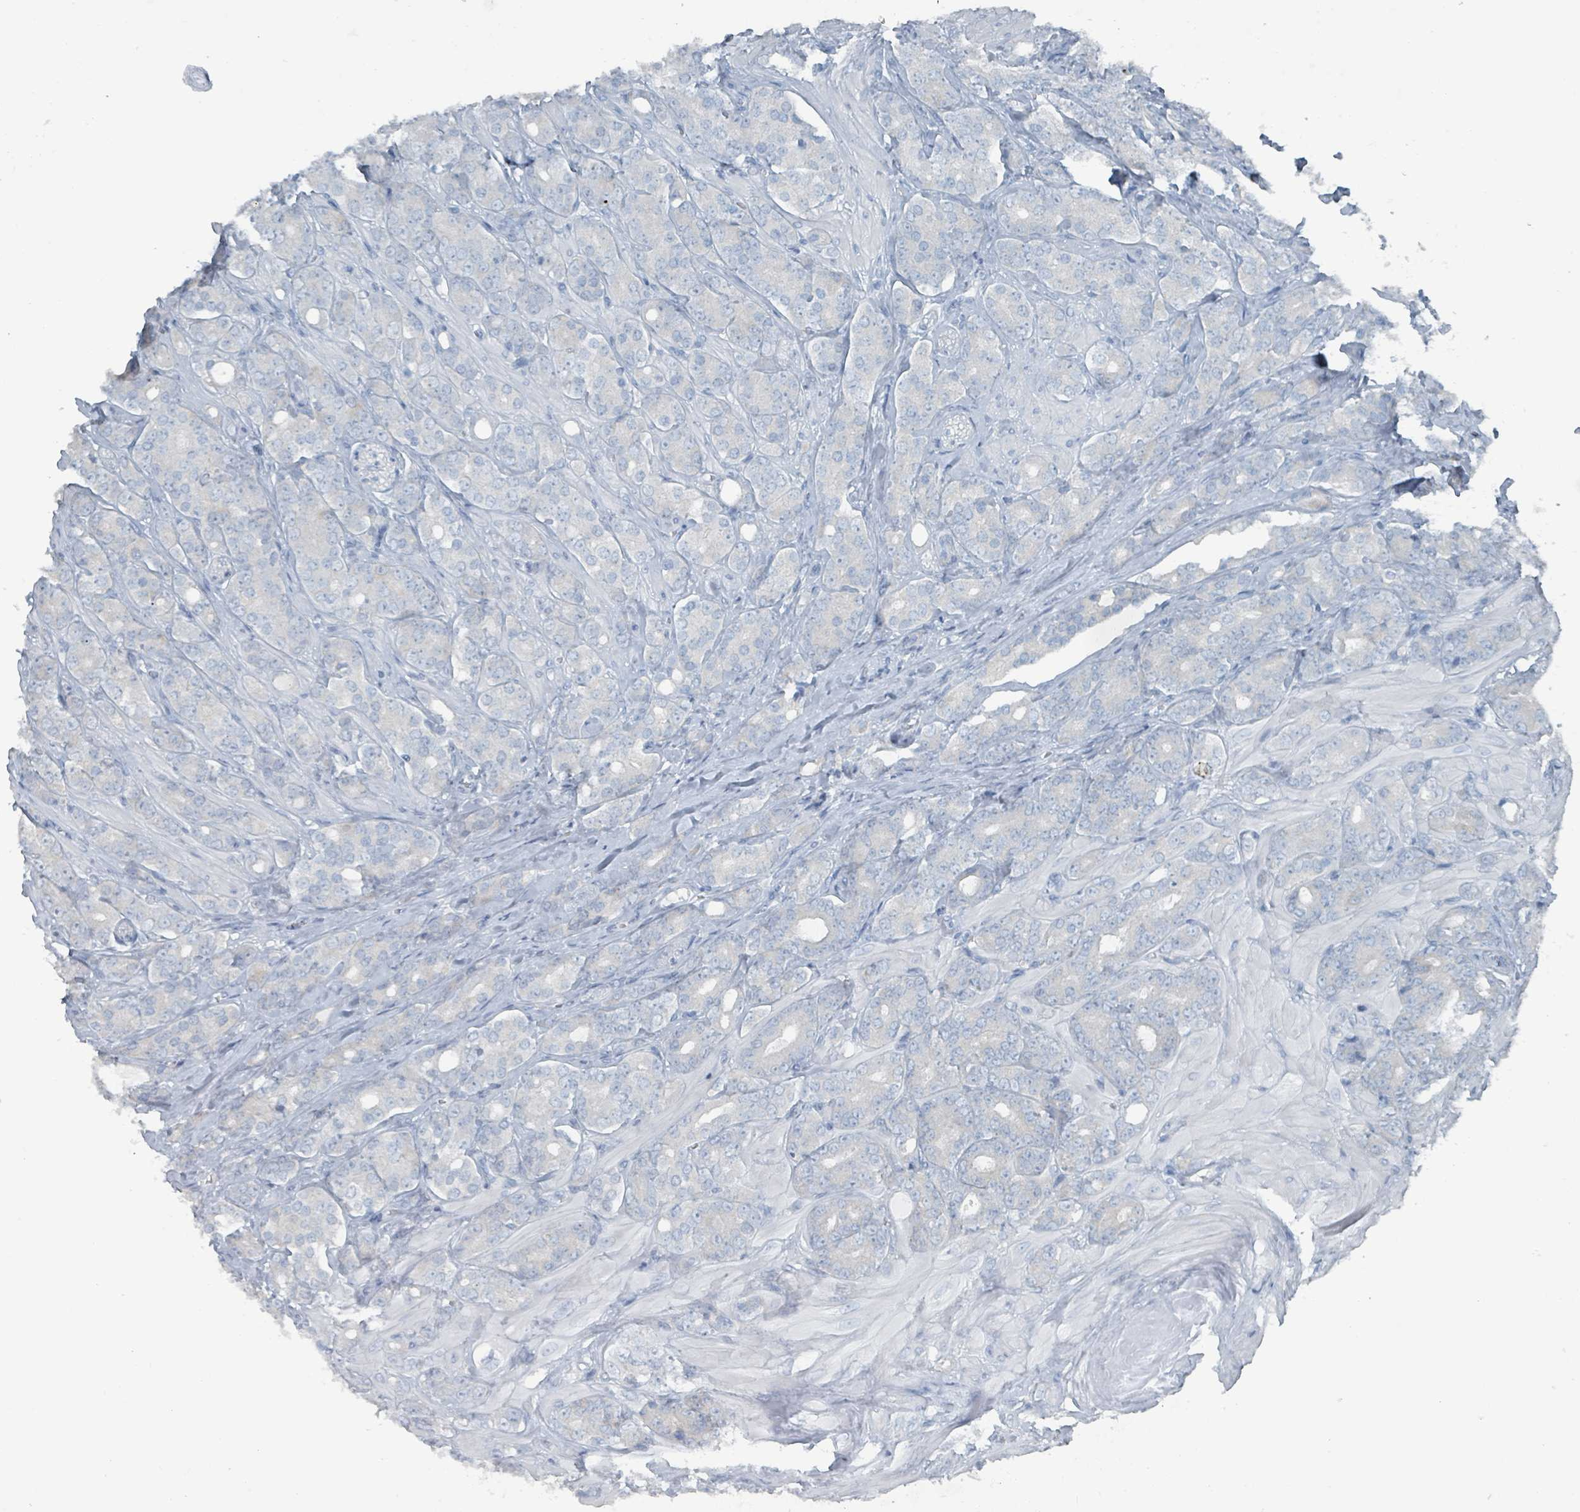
{"staining": {"intensity": "negative", "quantity": "none", "location": "none"}, "tissue": "prostate cancer", "cell_type": "Tumor cells", "image_type": "cancer", "snomed": [{"axis": "morphology", "description": "Adenocarcinoma, High grade"}, {"axis": "topography", "description": "Prostate"}], "caption": "High magnification brightfield microscopy of prostate cancer stained with DAB (3,3'-diaminobenzidine) (brown) and counterstained with hematoxylin (blue): tumor cells show no significant expression.", "gene": "GAMT", "patient": {"sex": "male", "age": 62}}